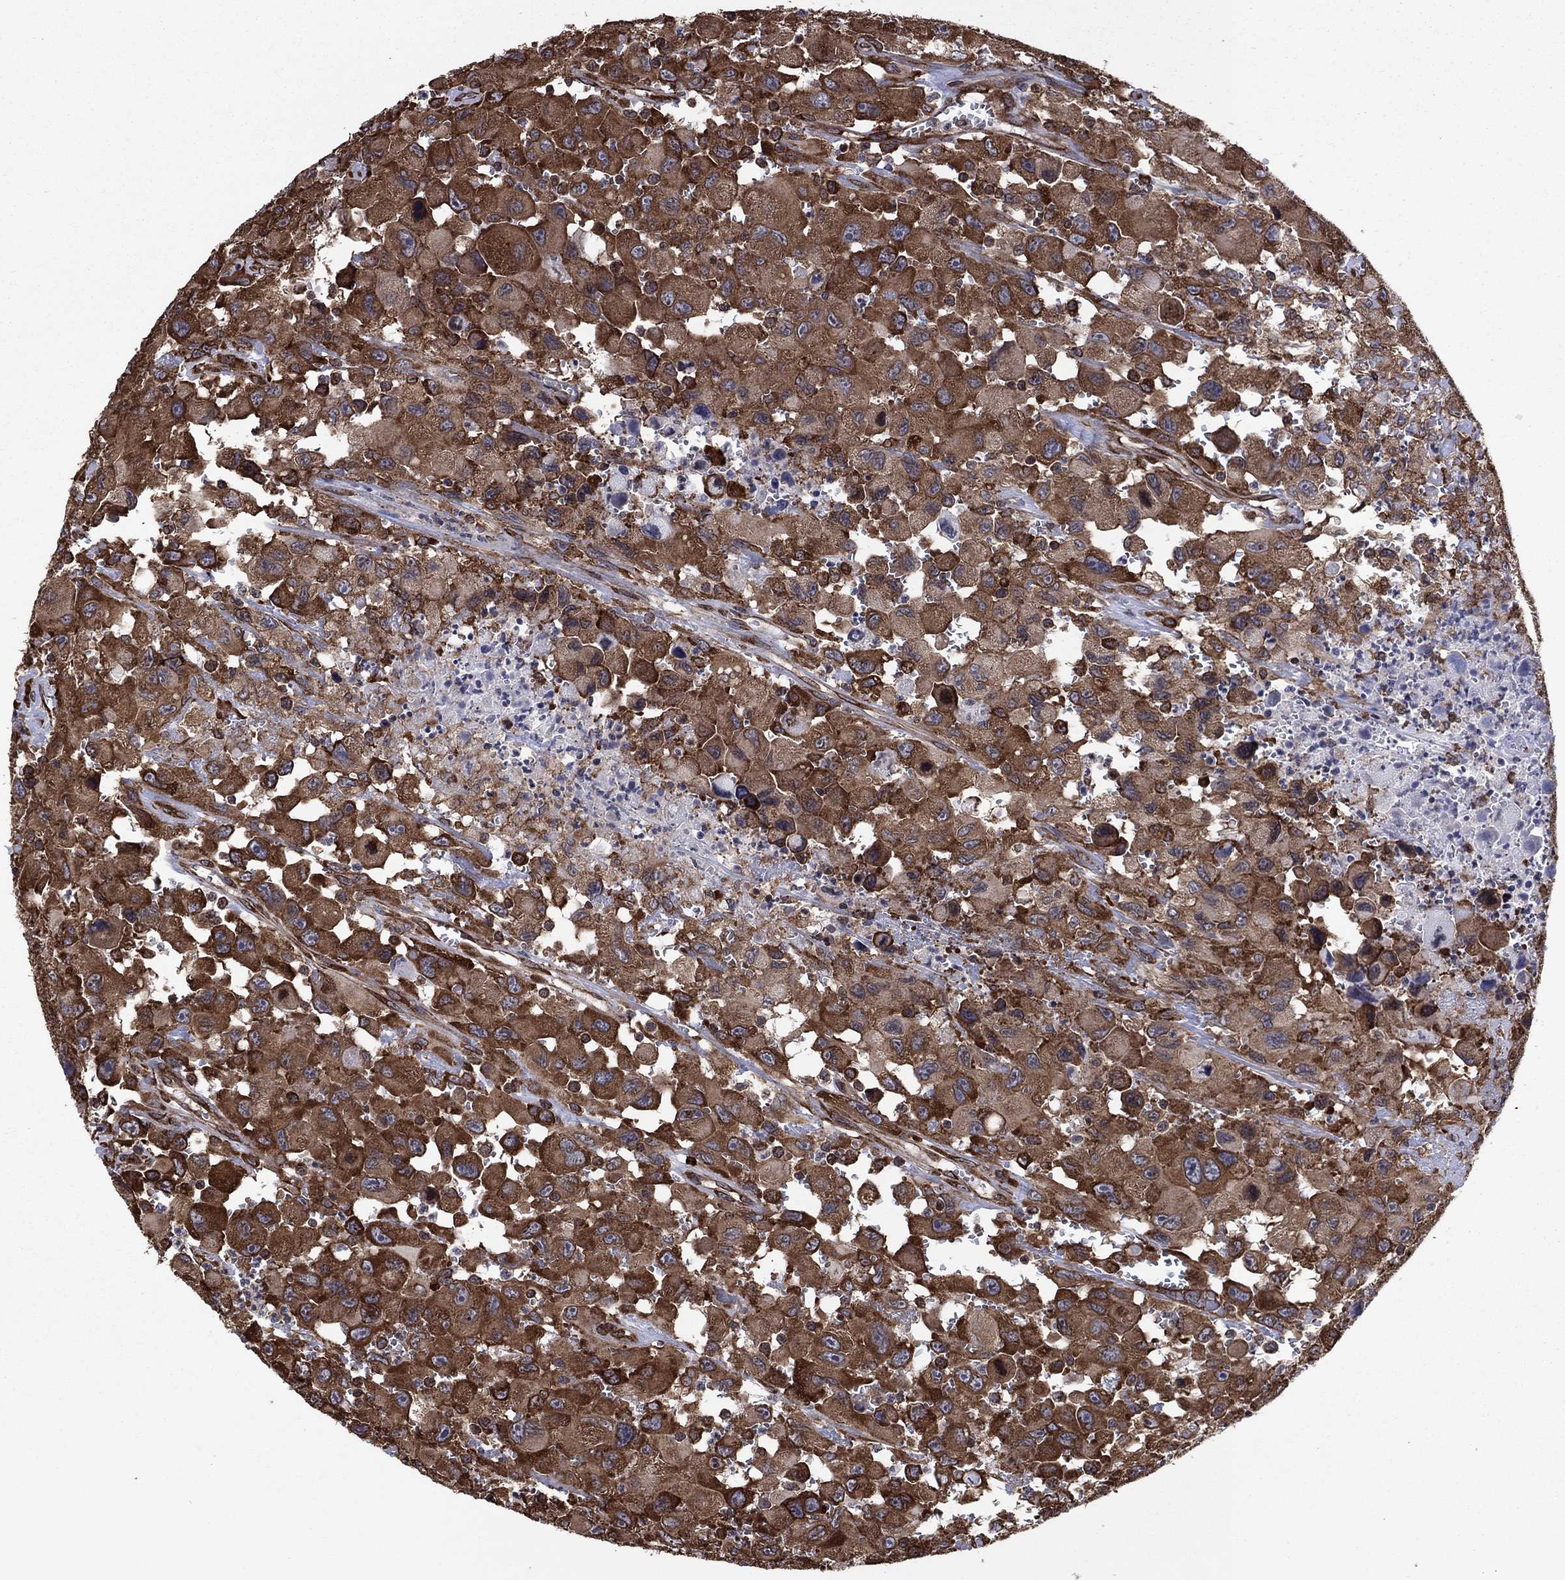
{"staining": {"intensity": "strong", "quantity": ">75%", "location": "cytoplasmic/membranous"}, "tissue": "head and neck cancer", "cell_type": "Tumor cells", "image_type": "cancer", "snomed": [{"axis": "morphology", "description": "Squamous cell carcinoma, NOS"}, {"axis": "morphology", "description": "Squamous cell carcinoma, metastatic, NOS"}, {"axis": "topography", "description": "Oral tissue"}, {"axis": "topography", "description": "Head-Neck"}], "caption": "Immunohistochemical staining of human head and neck squamous cell carcinoma shows strong cytoplasmic/membranous protein expression in about >75% of tumor cells.", "gene": "YBX1", "patient": {"sex": "female", "age": 85}}